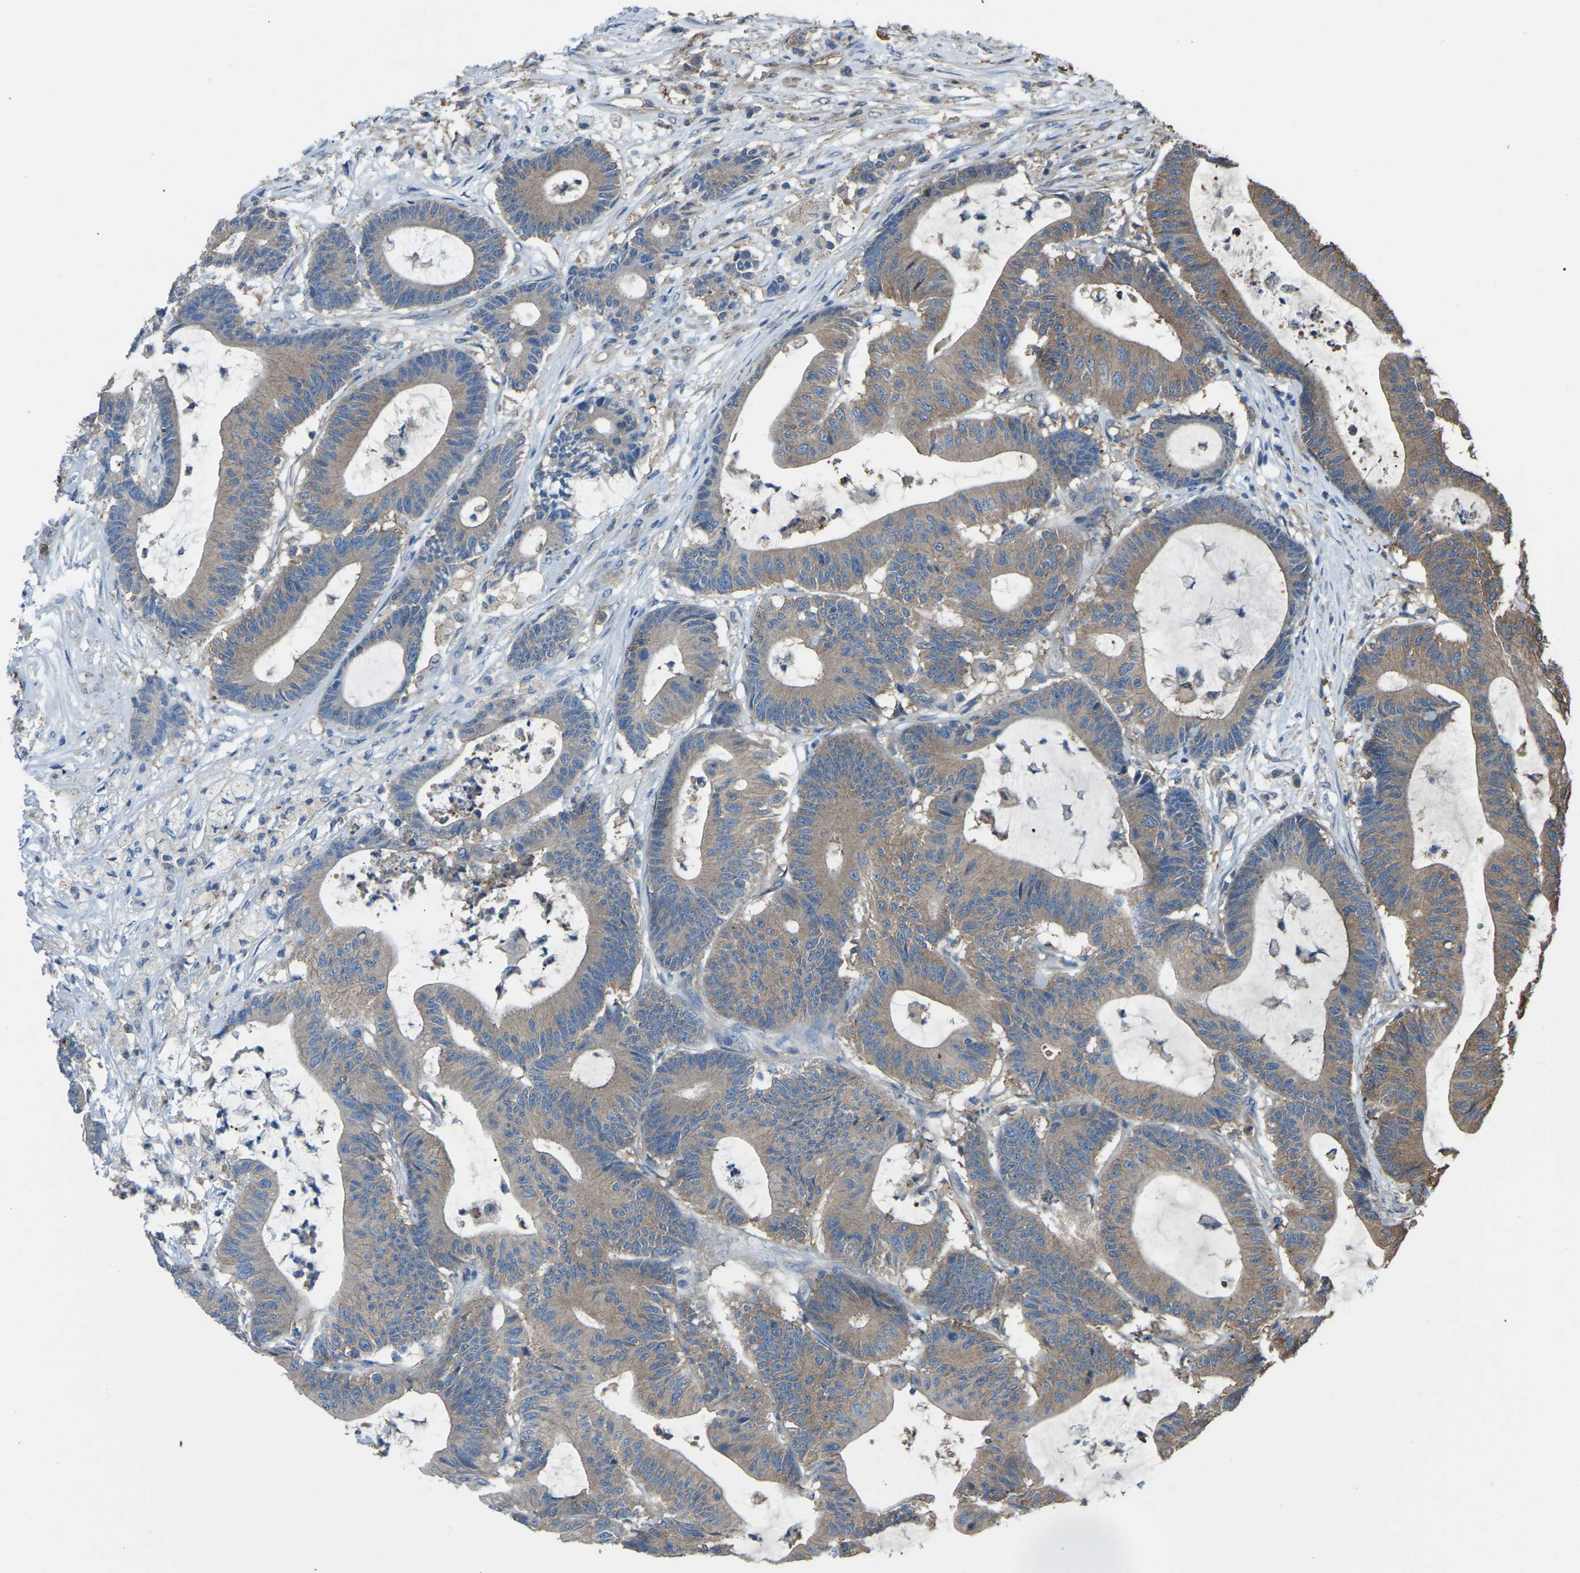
{"staining": {"intensity": "moderate", "quantity": ">75%", "location": "cytoplasmic/membranous"}, "tissue": "colorectal cancer", "cell_type": "Tumor cells", "image_type": "cancer", "snomed": [{"axis": "morphology", "description": "Adenocarcinoma, NOS"}, {"axis": "topography", "description": "Colon"}], "caption": "Adenocarcinoma (colorectal) stained with DAB (3,3'-diaminobenzidine) immunohistochemistry (IHC) exhibits medium levels of moderate cytoplasmic/membranous expression in approximately >75% of tumor cells.", "gene": "AIMP1", "patient": {"sex": "female", "age": 84}}